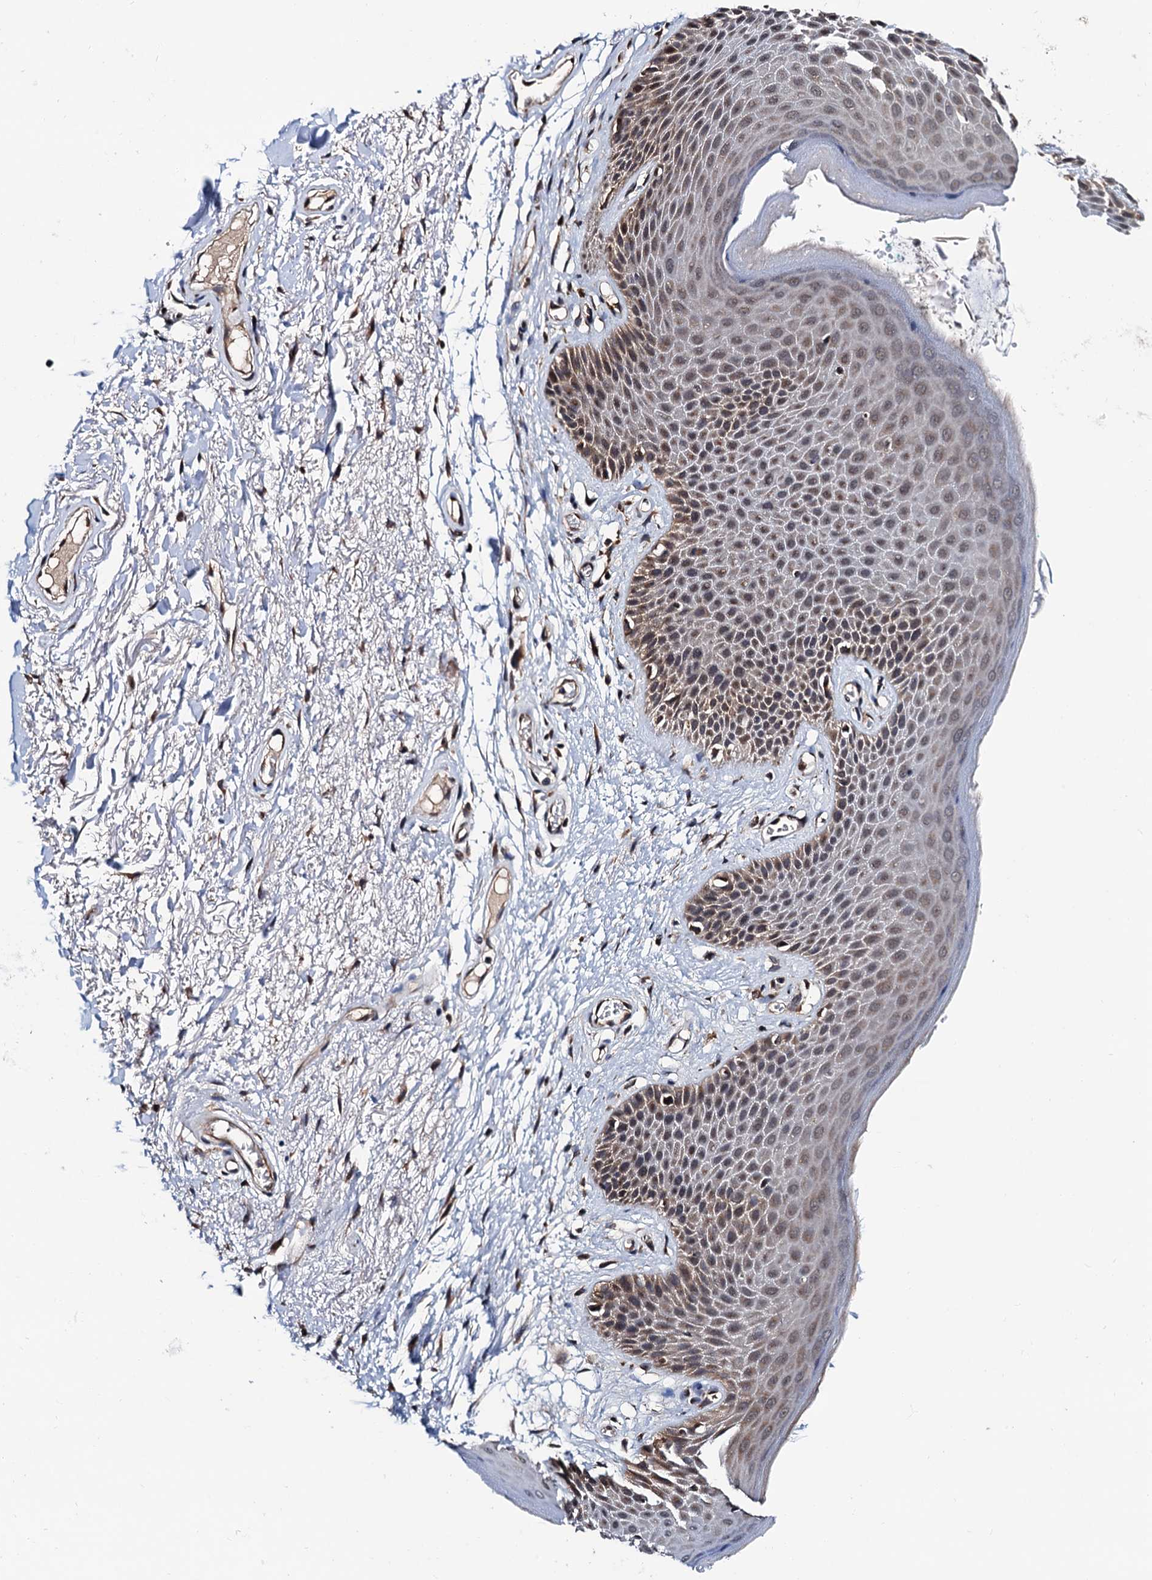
{"staining": {"intensity": "moderate", "quantity": "25%-75%", "location": "cytoplasmic/membranous"}, "tissue": "skin", "cell_type": "Epidermal cells", "image_type": "normal", "snomed": [{"axis": "morphology", "description": "Normal tissue, NOS"}, {"axis": "topography", "description": "Anal"}], "caption": "Protein analysis of benign skin demonstrates moderate cytoplasmic/membranous expression in approximately 25%-75% of epidermal cells.", "gene": "NAA16", "patient": {"sex": "male", "age": 74}}